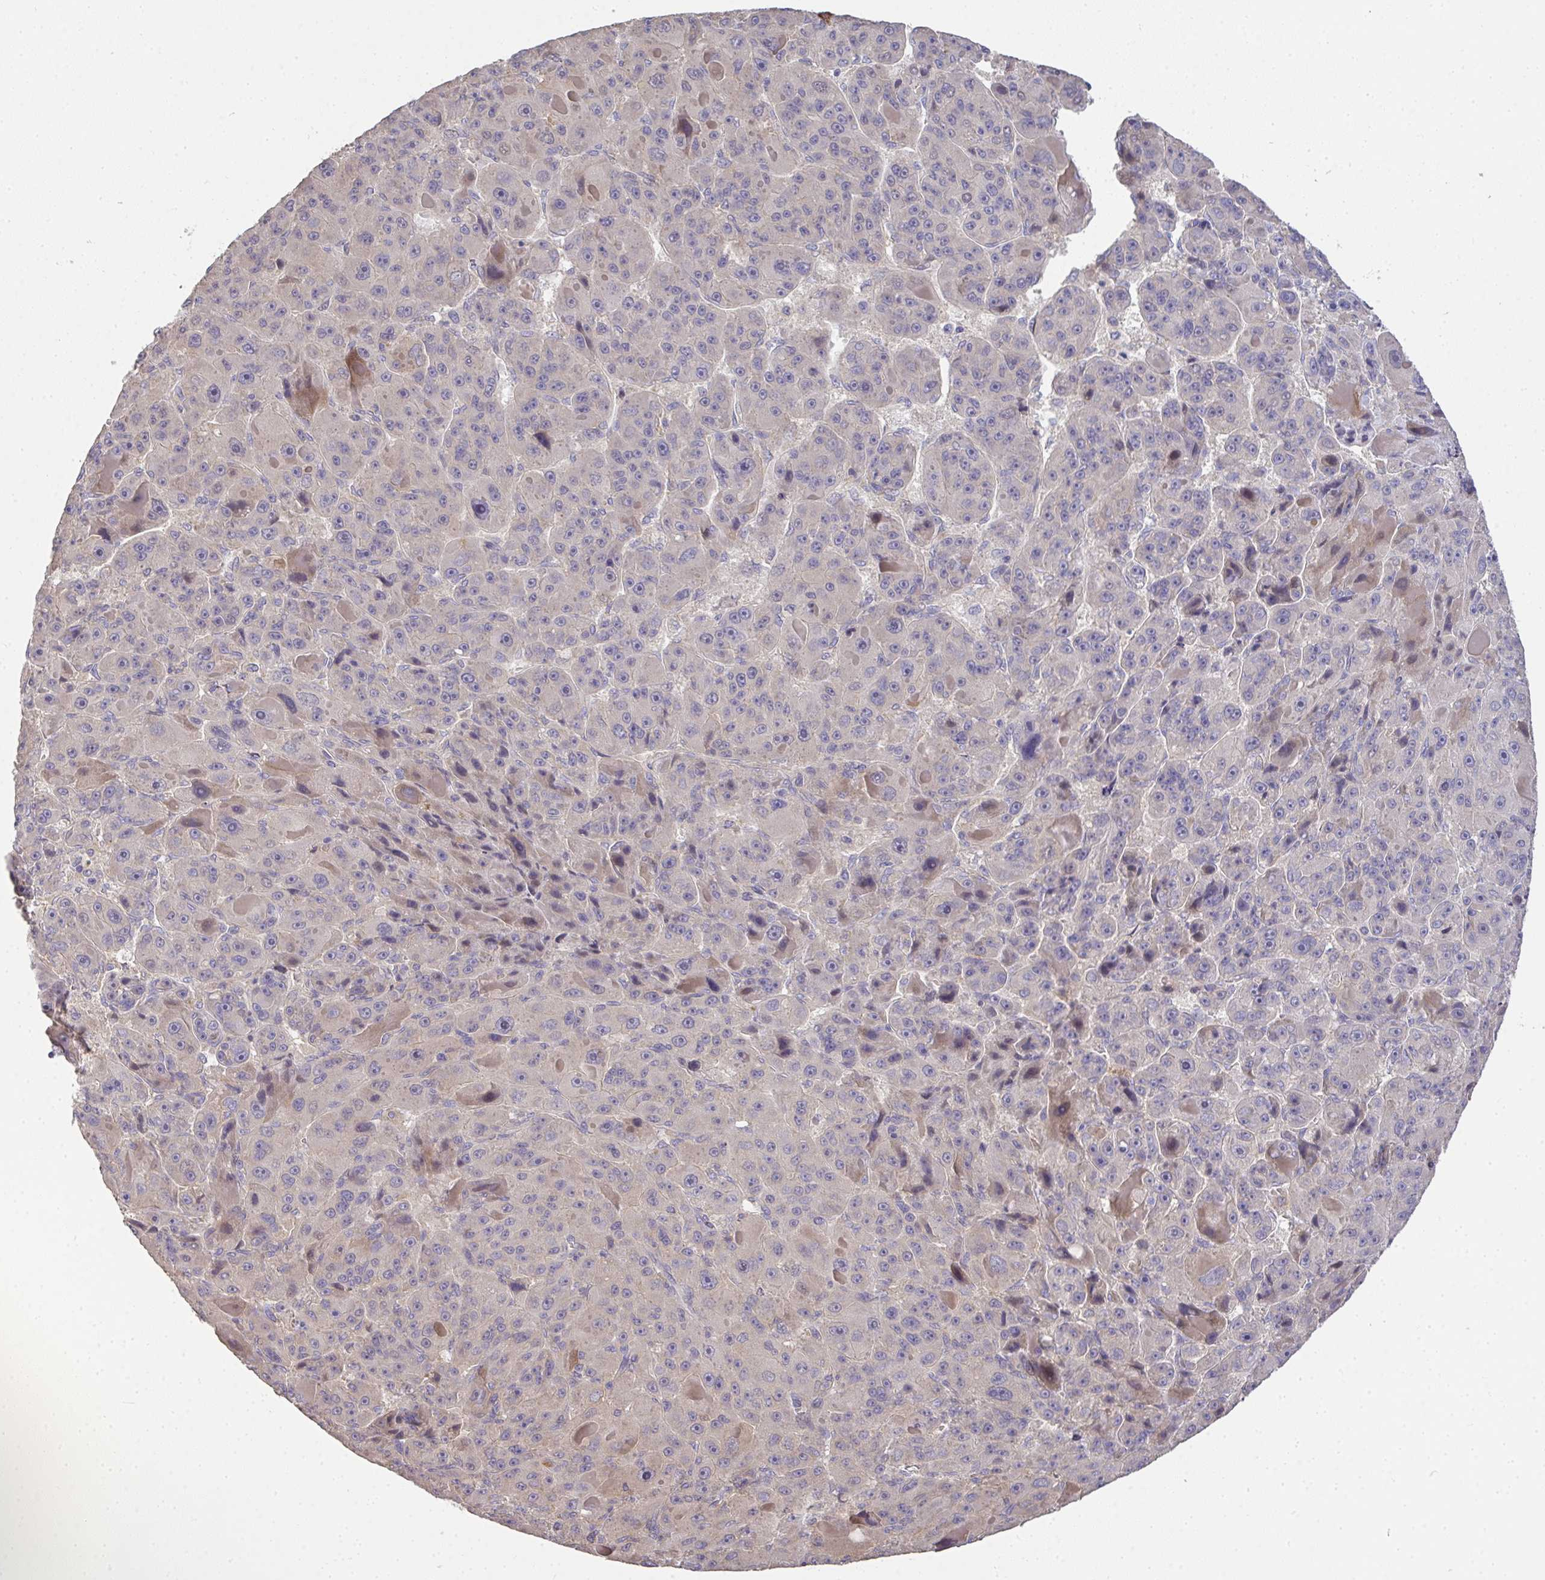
{"staining": {"intensity": "negative", "quantity": "none", "location": "none"}, "tissue": "liver cancer", "cell_type": "Tumor cells", "image_type": "cancer", "snomed": [{"axis": "morphology", "description": "Carcinoma, Hepatocellular, NOS"}, {"axis": "topography", "description": "Liver"}], "caption": "A high-resolution photomicrograph shows IHC staining of hepatocellular carcinoma (liver), which exhibits no significant expression in tumor cells.", "gene": "EEF1AKMT1", "patient": {"sex": "male", "age": 76}}